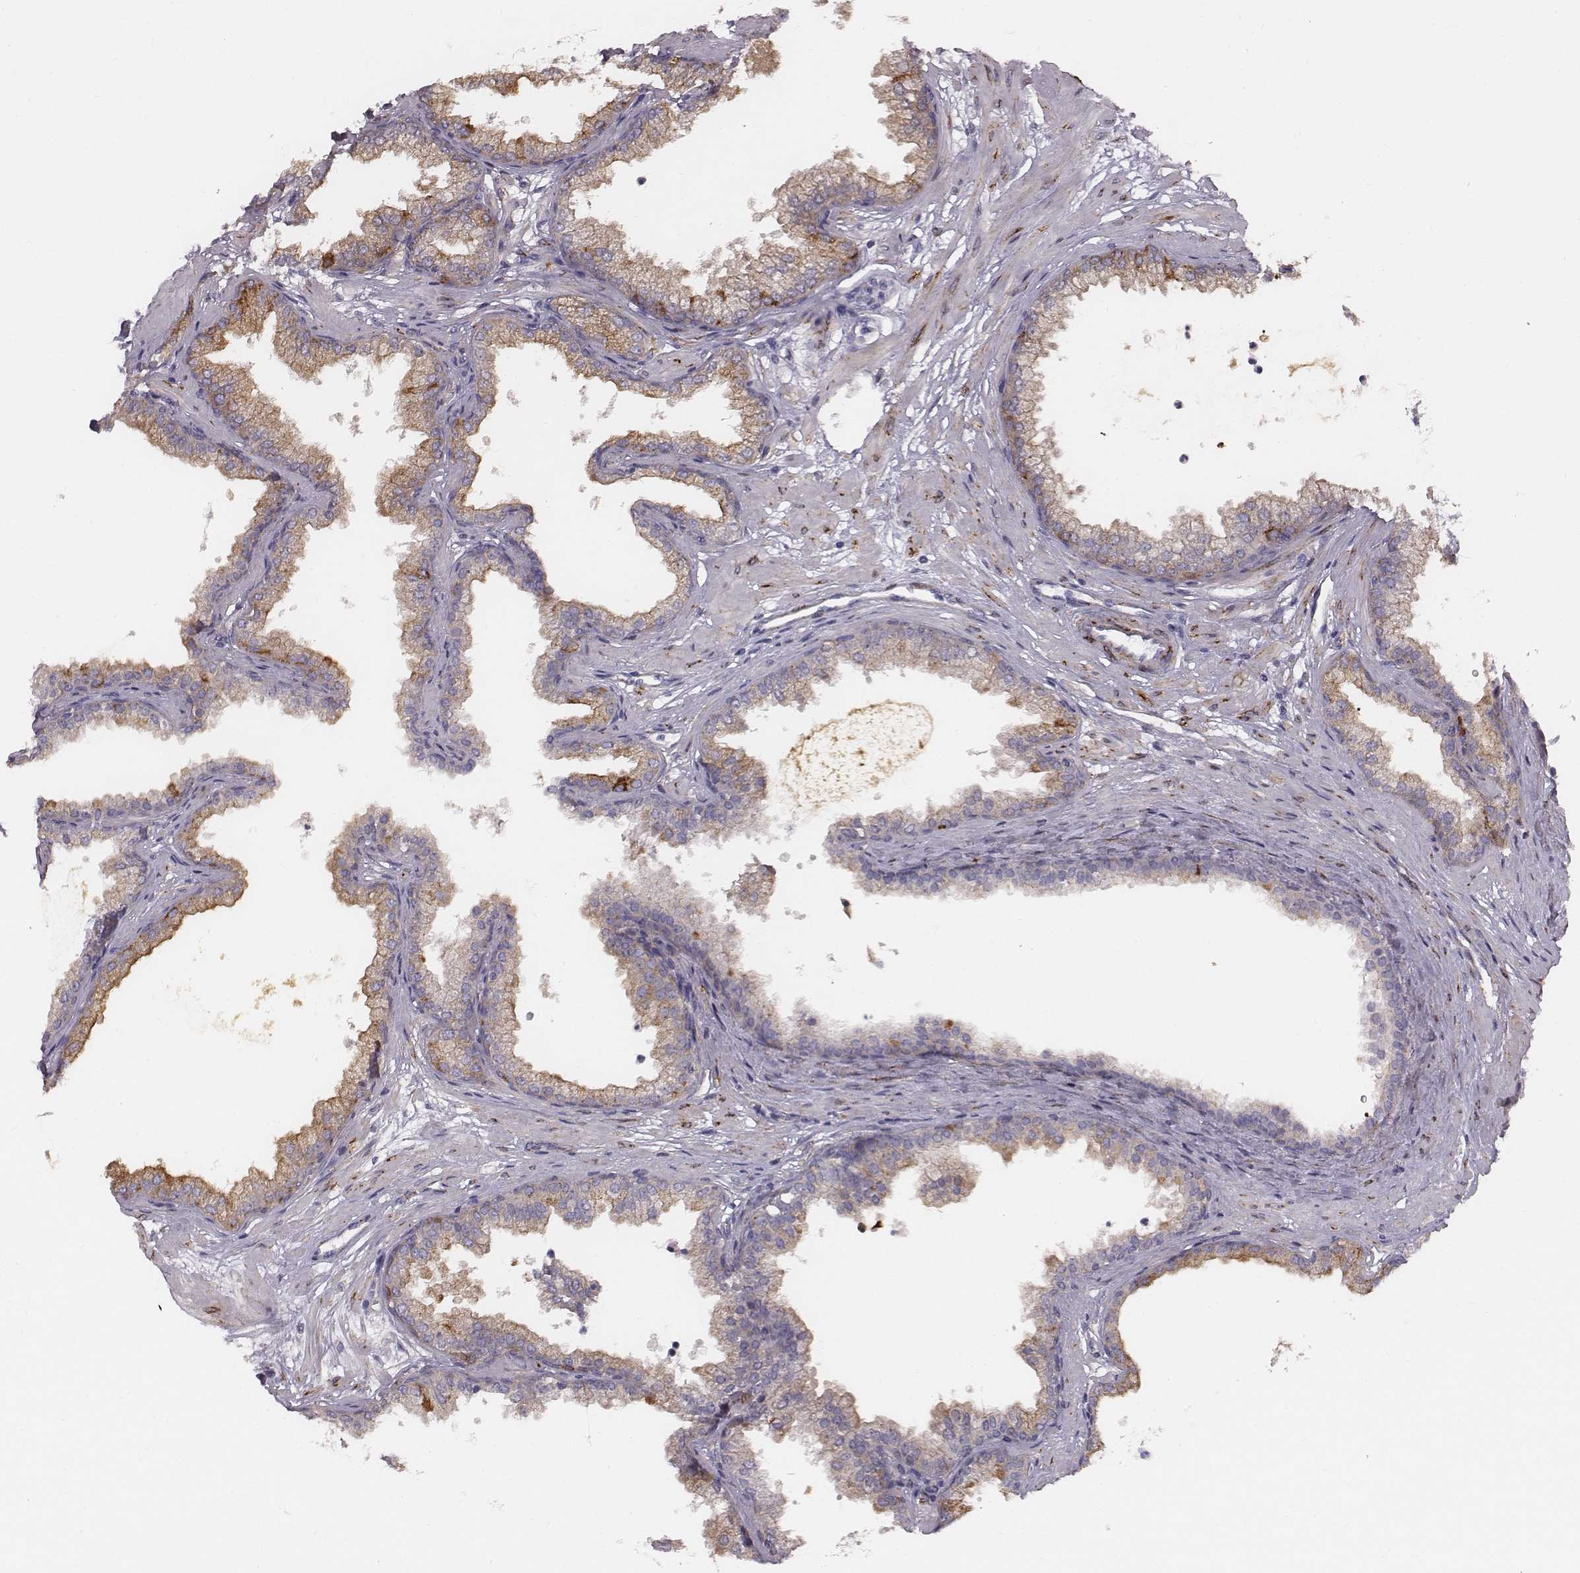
{"staining": {"intensity": "moderate", "quantity": ">75%", "location": "cytoplasmic/membranous"}, "tissue": "prostate", "cell_type": "Glandular cells", "image_type": "normal", "snomed": [{"axis": "morphology", "description": "Normal tissue, NOS"}, {"axis": "topography", "description": "Prostate"}], "caption": "The immunohistochemical stain highlights moderate cytoplasmic/membranous staining in glandular cells of normal prostate.", "gene": "PRKCZ", "patient": {"sex": "male", "age": 37}}